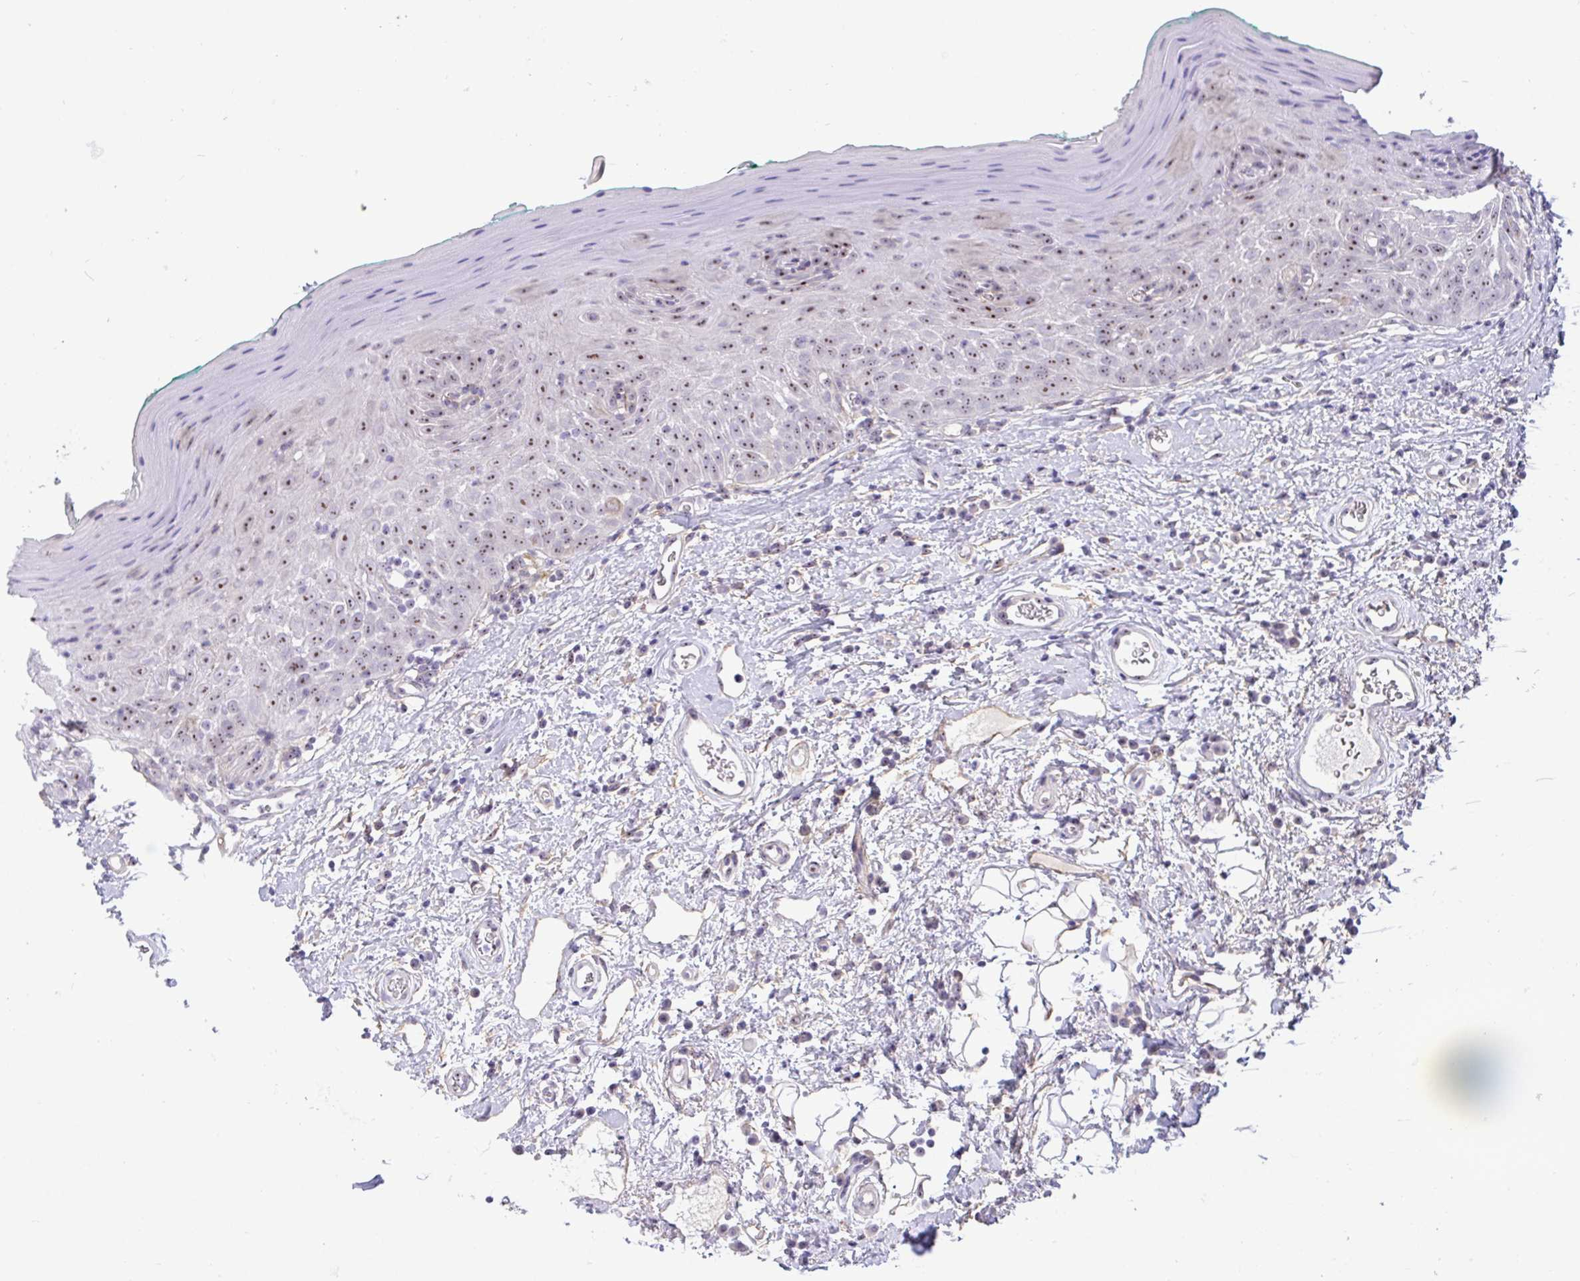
{"staining": {"intensity": "strong", "quantity": ">75%", "location": "nuclear"}, "tissue": "oral mucosa", "cell_type": "Squamous epithelial cells", "image_type": "normal", "snomed": [{"axis": "morphology", "description": "Normal tissue, NOS"}, {"axis": "topography", "description": "Oral tissue"}, {"axis": "topography", "description": "Tounge, NOS"}], "caption": "A high-resolution photomicrograph shows immunohistochemistry staining of benign oral mucosa, which demonstrates strong nuclear positivity in about >75% of squamous epithelial cells. The staining was performed using DAB (3,3'-diaminobenzidine), with brown indicating positive protein expression. Nuclei are stained blue with hematoxylin.", "gene": "MXRA8", "patient": {"sex": "male", "age": 83}}